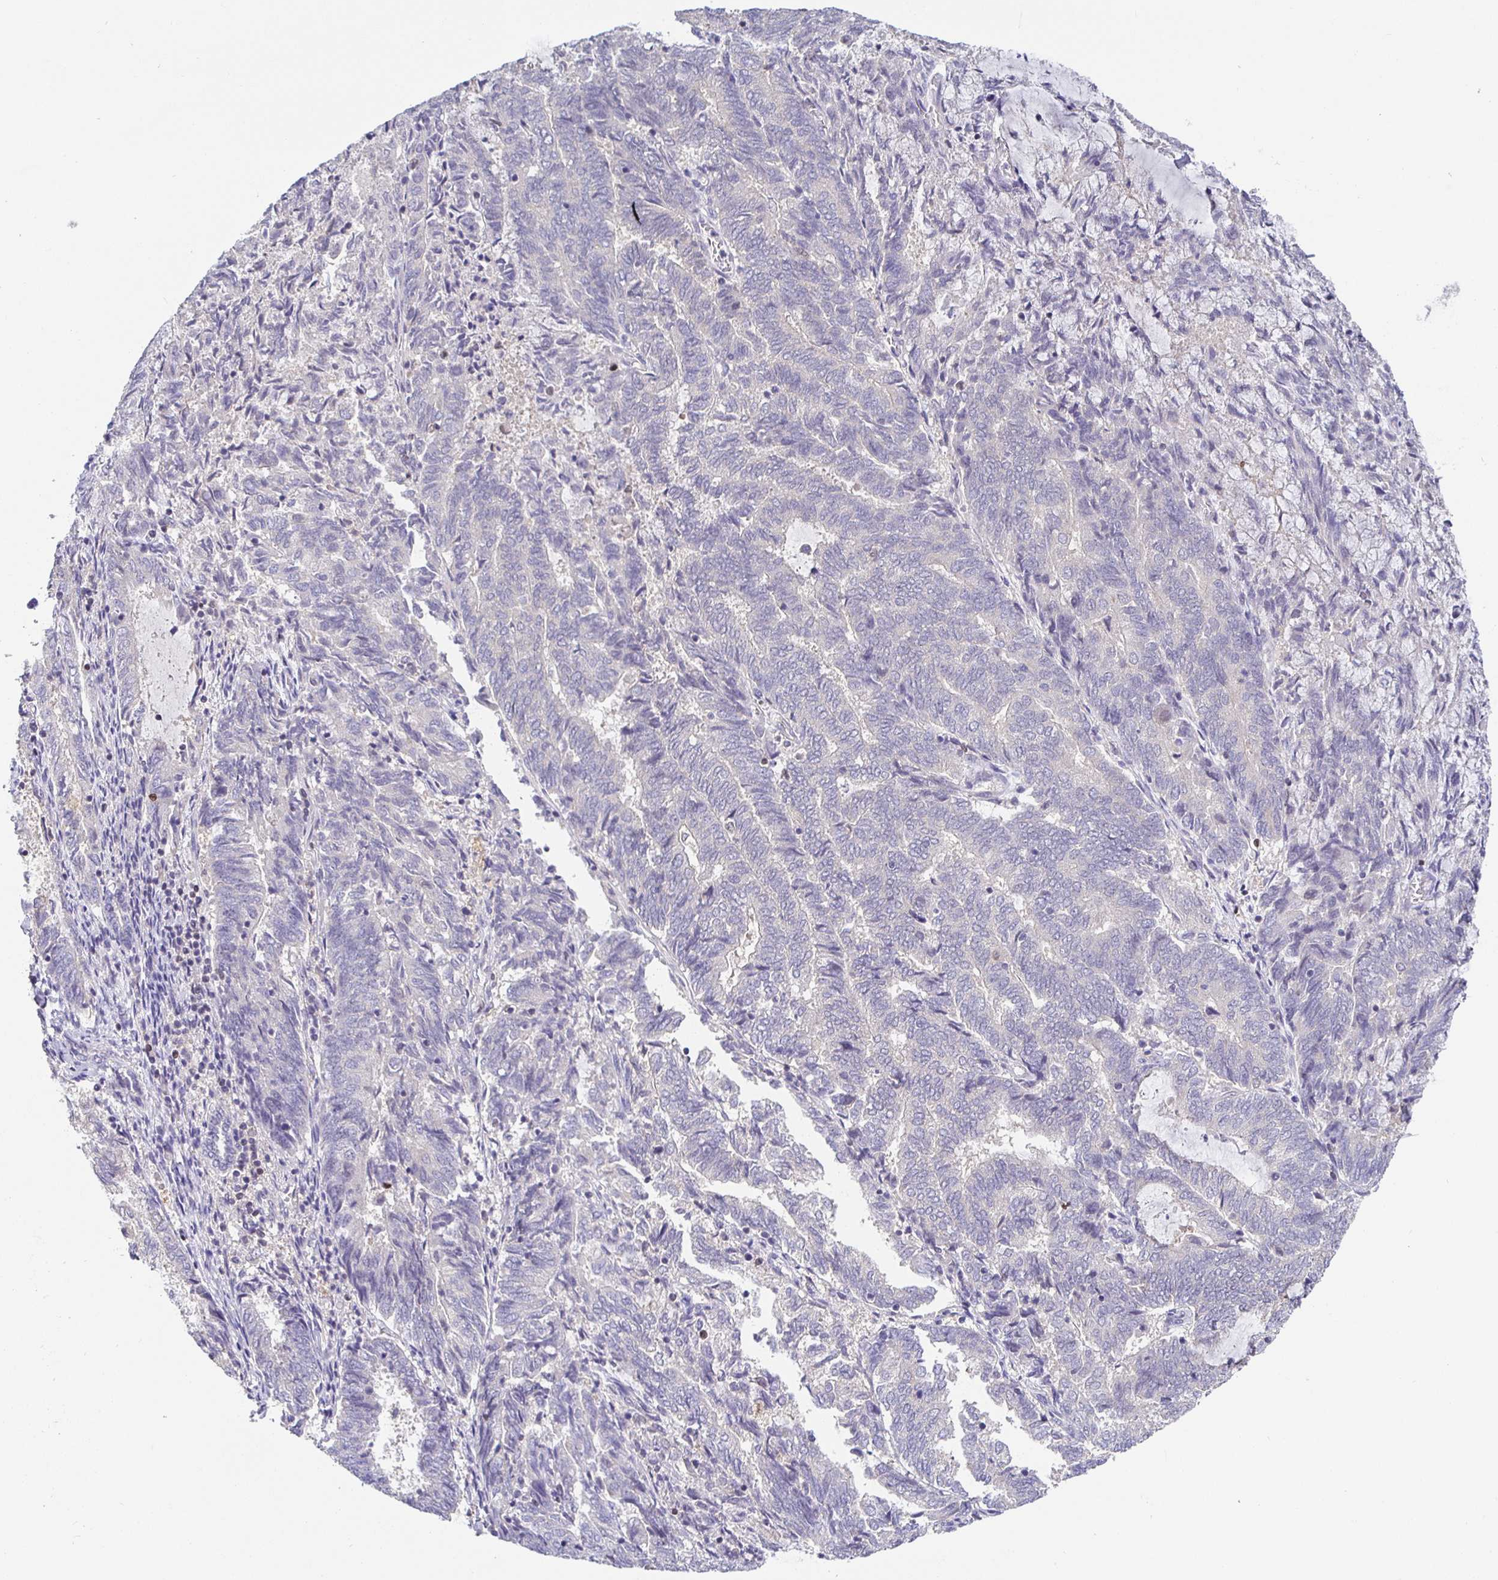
{"staining": {"intensity": "negative", "quantity": "none", "location": "none"}, "tissue": "endometrial cancer", "cell_type": "Tumor cells", "image_type": "cancer", "snomed": [{"axis": "morphology", "description": "Adenocarcinoma, NOS"}, {"axis": "topography", "description": "Endometrium"}], "caption": "Tumor cells show no significant staining in endometrial cancer (adenocarcinoma).", "gene": "SATB1", "patient": {"sex": "female", "age": 80}}